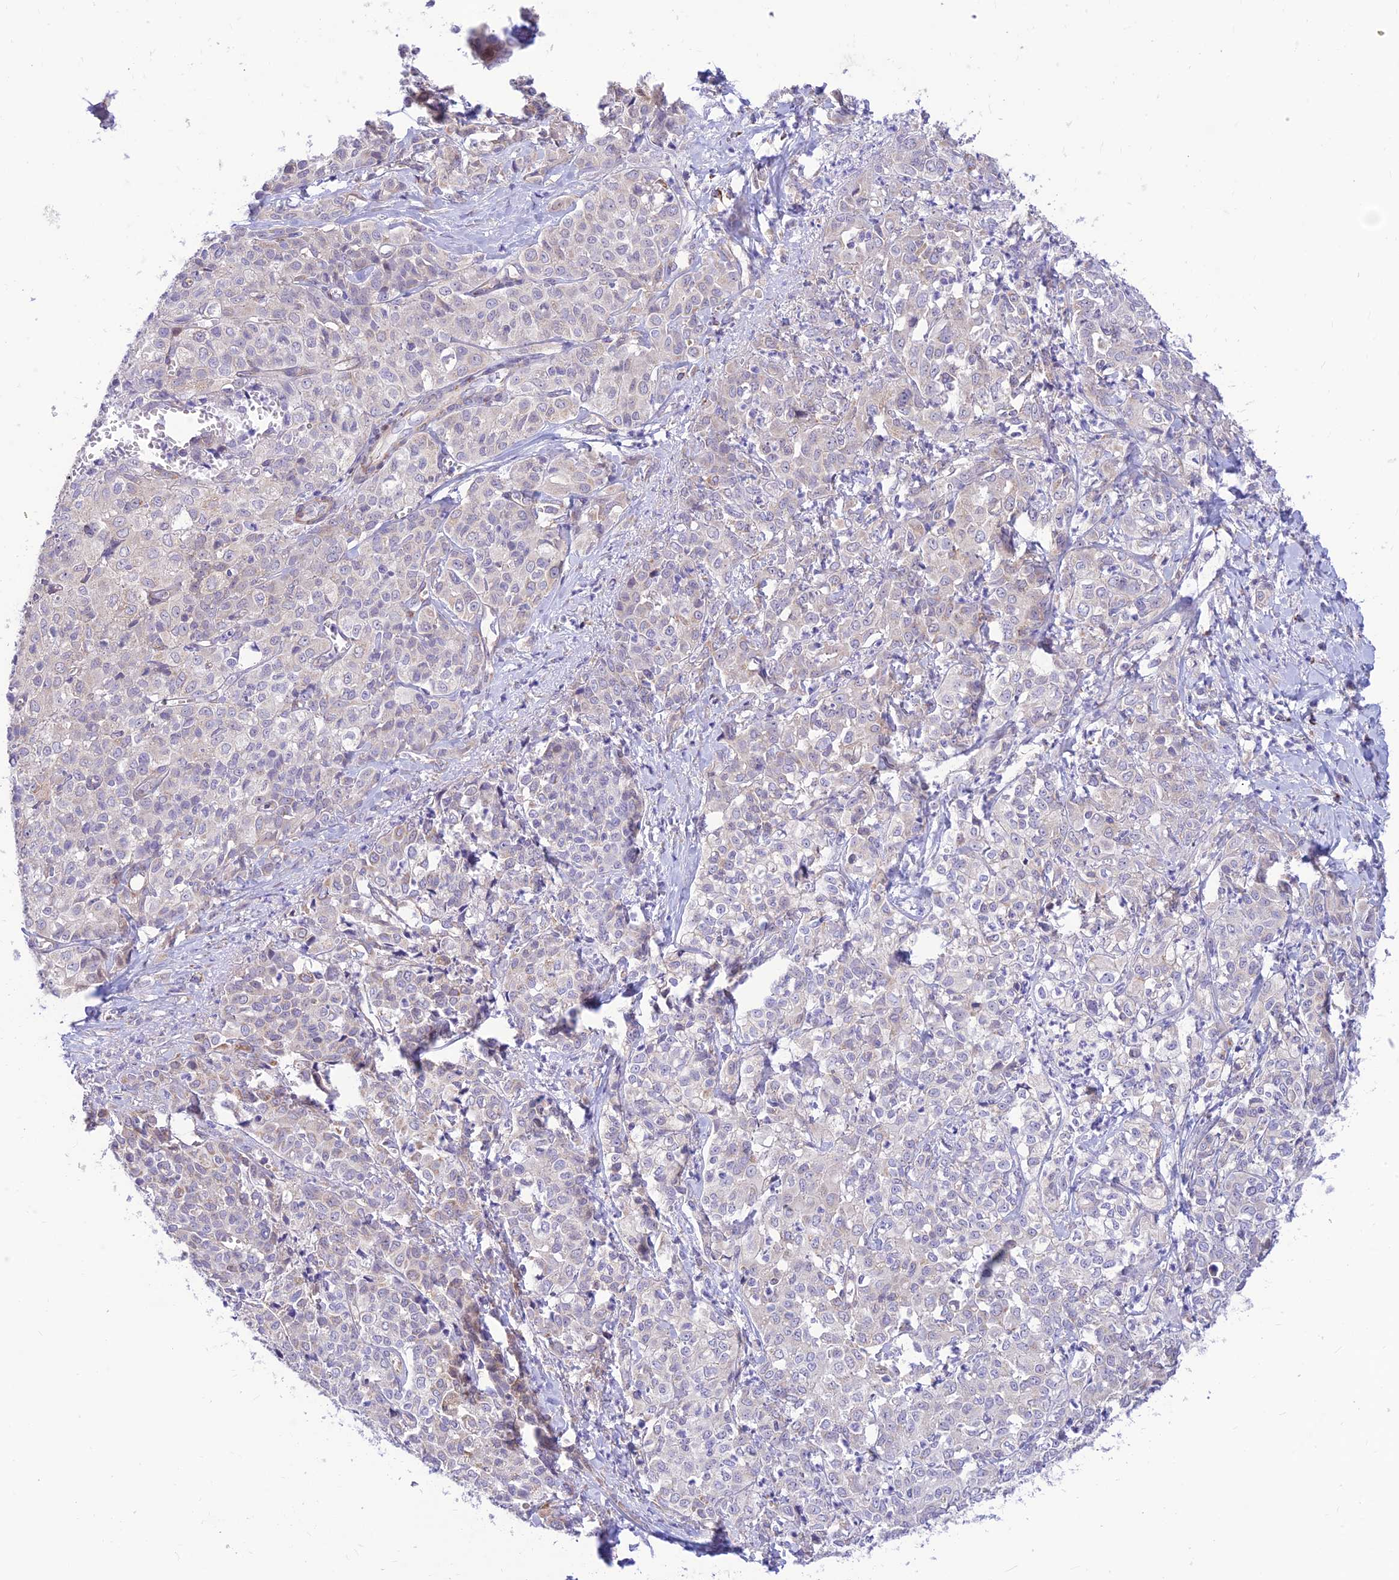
{"staining": {"intensity": "moderate", "quantity": "<25%", "location": "cytoplasmic/membranous"}, "tissue": "liver cancer", "cell_type": "Tumor cells", "image_type": "cancer", "snomed": [{"axis": "morphology", "description": "Cholangiocarcinoma"}, {"axis": "topography", "description": "Liver"}], "caption": "This histopathology image reveals immunohistochemistry staining of cholangiocarcinoma (liver), with low moderate cytoplasmic/membranous staining in about <25% of tumor cells.", "gene": "FAM186B", "patient": {"sex": "female", "age": 77}}